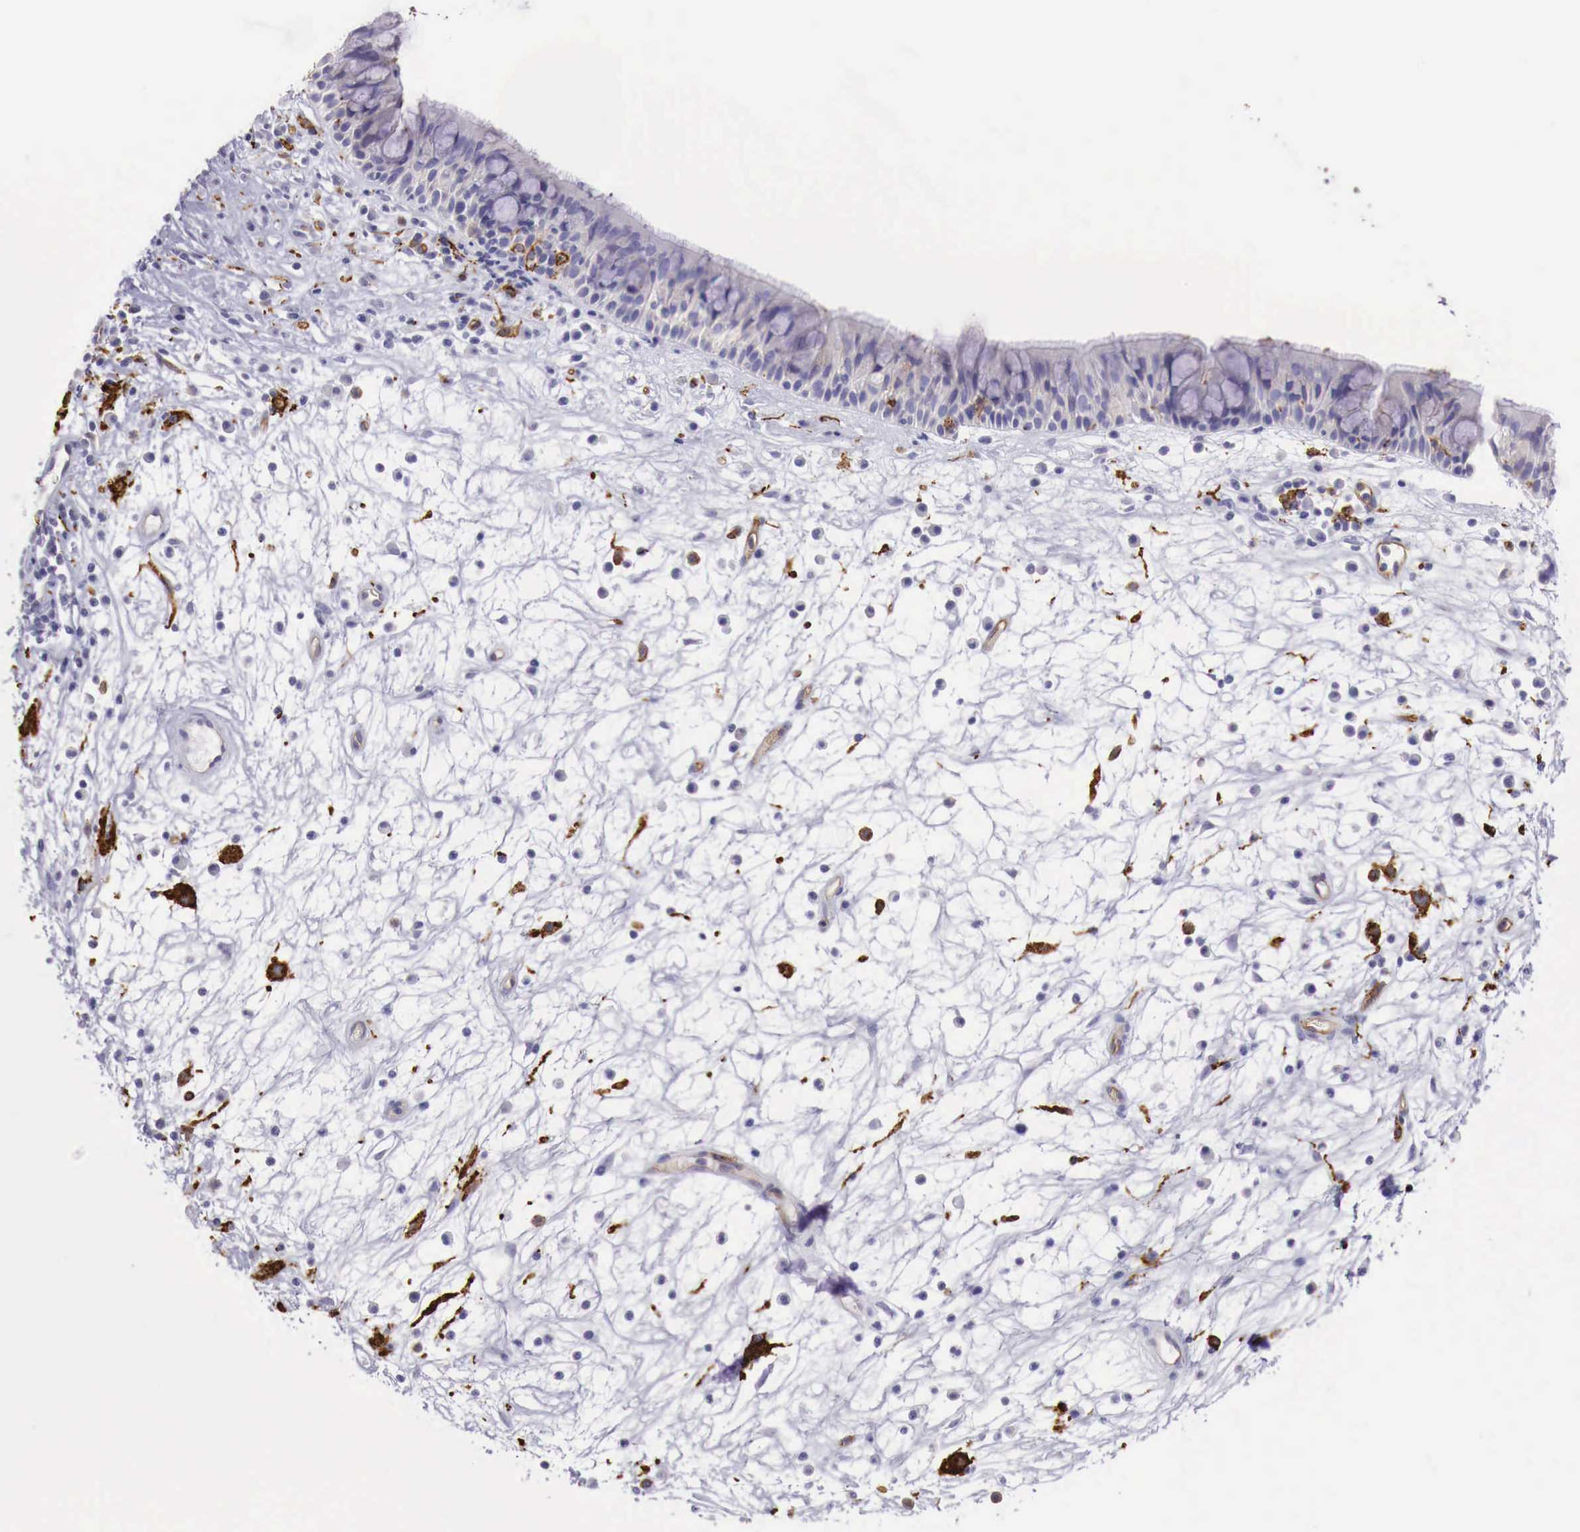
{"staining": {"intensity": "negative", "quantity": "none", "location": "none"}, "tissue": "nasopharynx", "cell_type": "Respiratory epithelial cells", "image_type": "normal", "snomed": [{"axis": "morphology", "description": "Normal tissue, NOS"}, {"axis": "topography", "description": "Nasopharynx"}], "caption": "DAB immunohistochemical staining of benign nasopharynx exhibits no significant expression in respiratory epithelial cells.", "gene": "MSR1", "patient": {"sex": "male", "age": 63}}